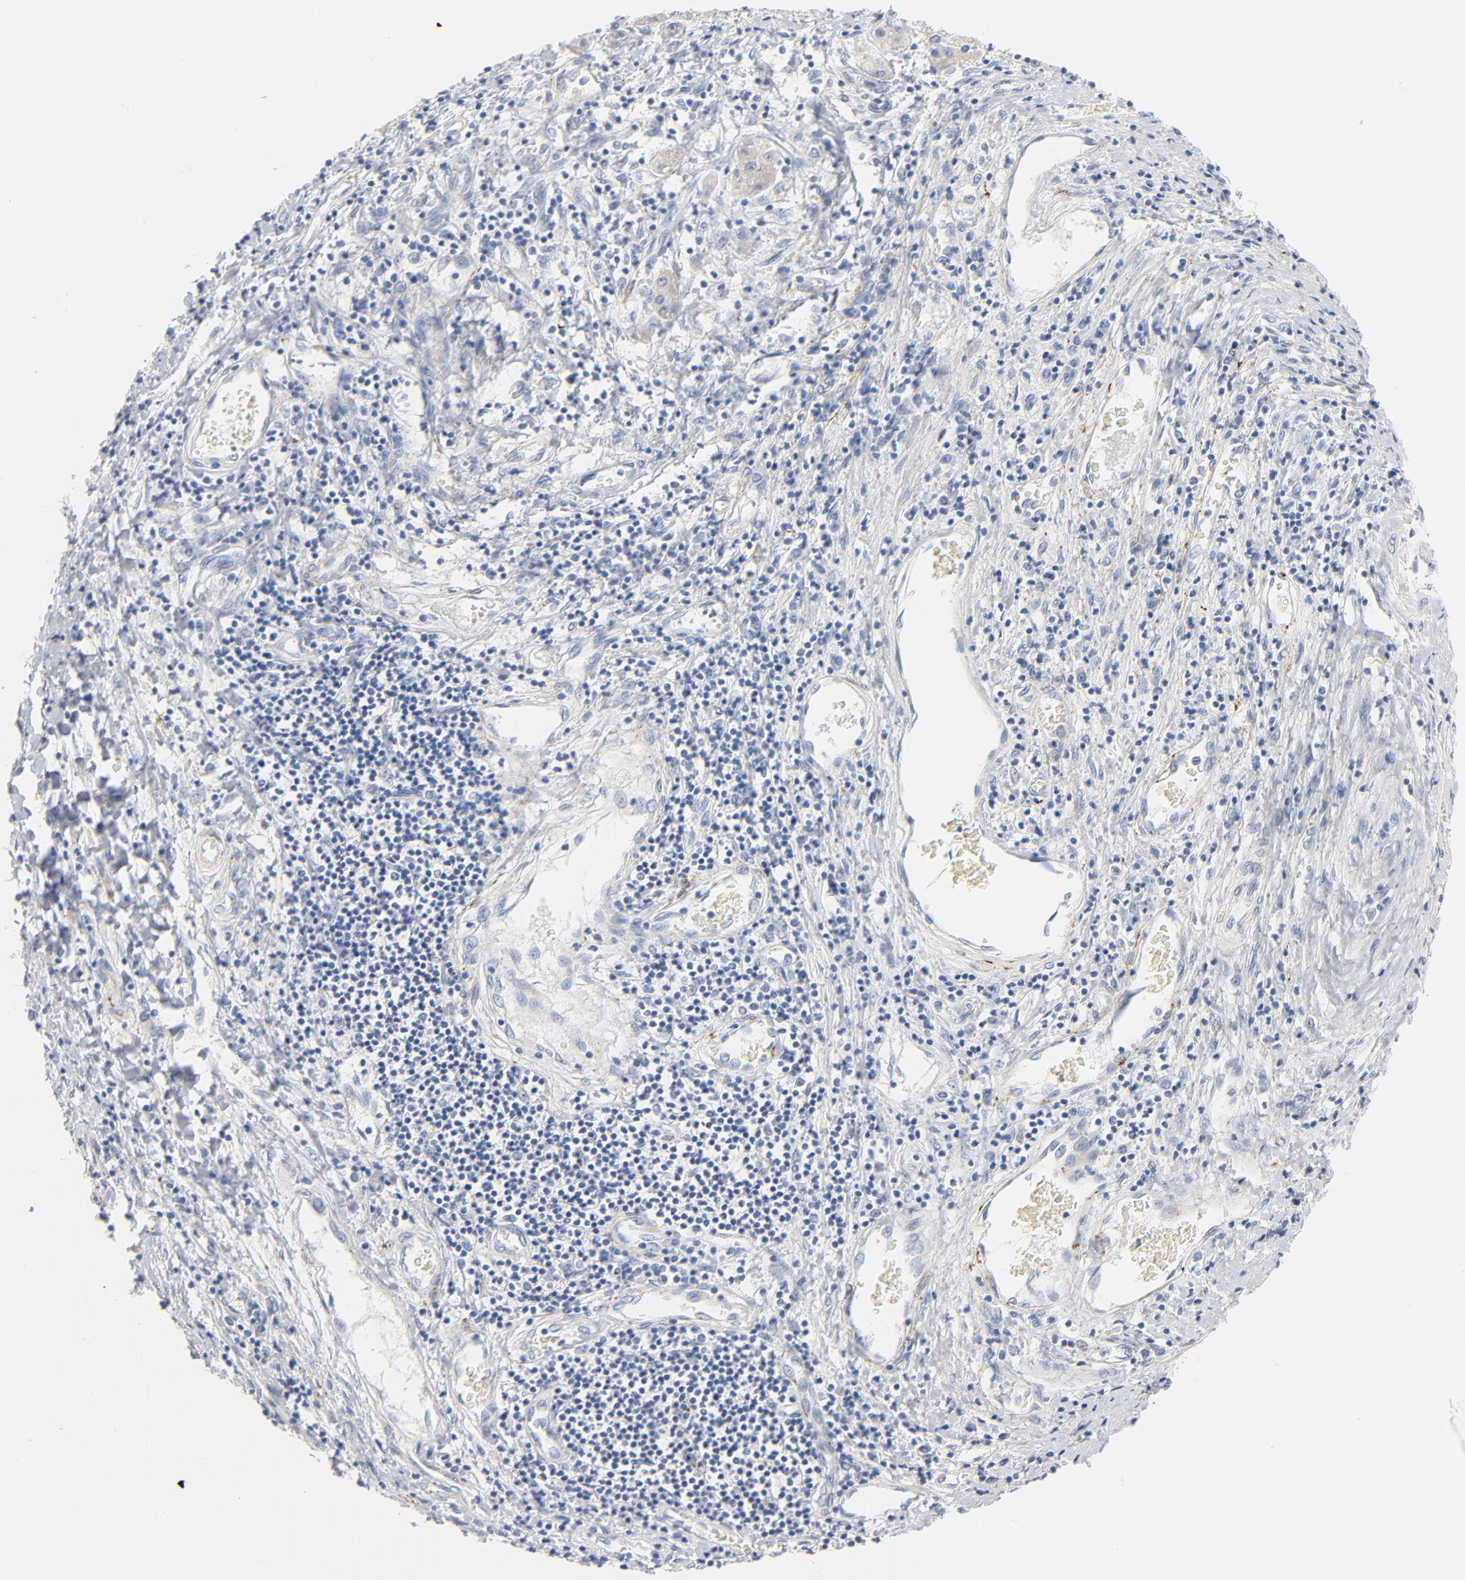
{"staining": {"intensity": "negative", "quantity": "none", "location": "none"}, "tissue": "liver cancer", "cell_type": "Tumor cells", "image_type": "cancer", "snomed": [{"axis": "morphology", "description": "Carcinoma, Hepatocellular, NOS"}, {"axis": "topography", "description": "Liver"}], "caption": "IHC micrograph of human hepatocellular carcinoma (liver) stained for a protein (brown), which shows no expression in tumor cells. (Stains: DAB (3,3'-diaminobenzidine) immunohistochemistry with hematoxylin counter stain, Microscopy: brightfield microscopy at high magnification).", "gene": "IFT43", "patient": {"sex": "male", "age": 24}}